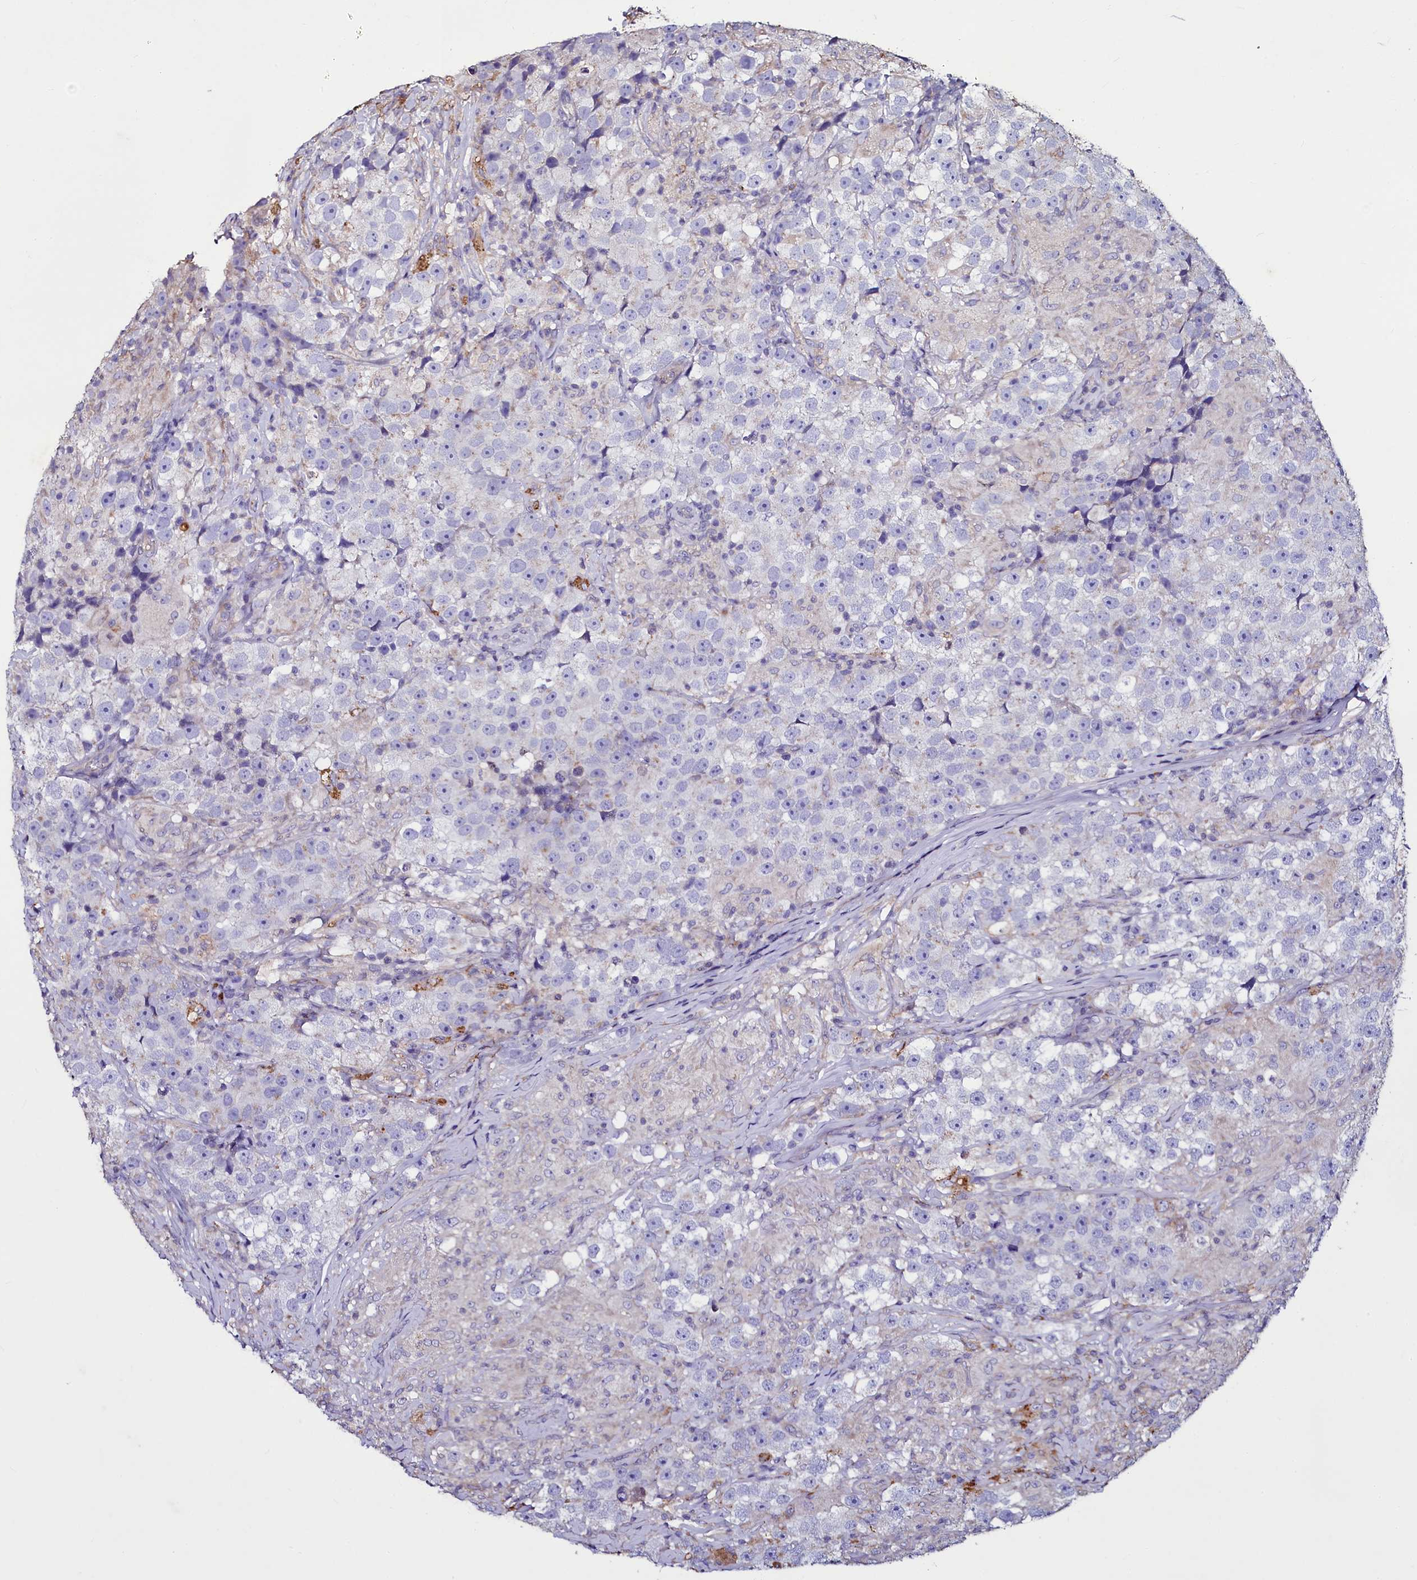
{"staining": {"intensity": "negative", "quantity": "none", "location": "none"}, "tissue": "testis cancer", "cell_type": "Tumor cells", "image_type": "cancer", "snomed": [{"axis": "morphology", "description": "Seminoma, NOS"}, {"axis": "topography", "description": "Testis"}], "caption": "Tumor cells show no significant protein positivity in testis seminoma.", "gene": "SELENOT", "patient": {"sex": "male", "age": 46}}